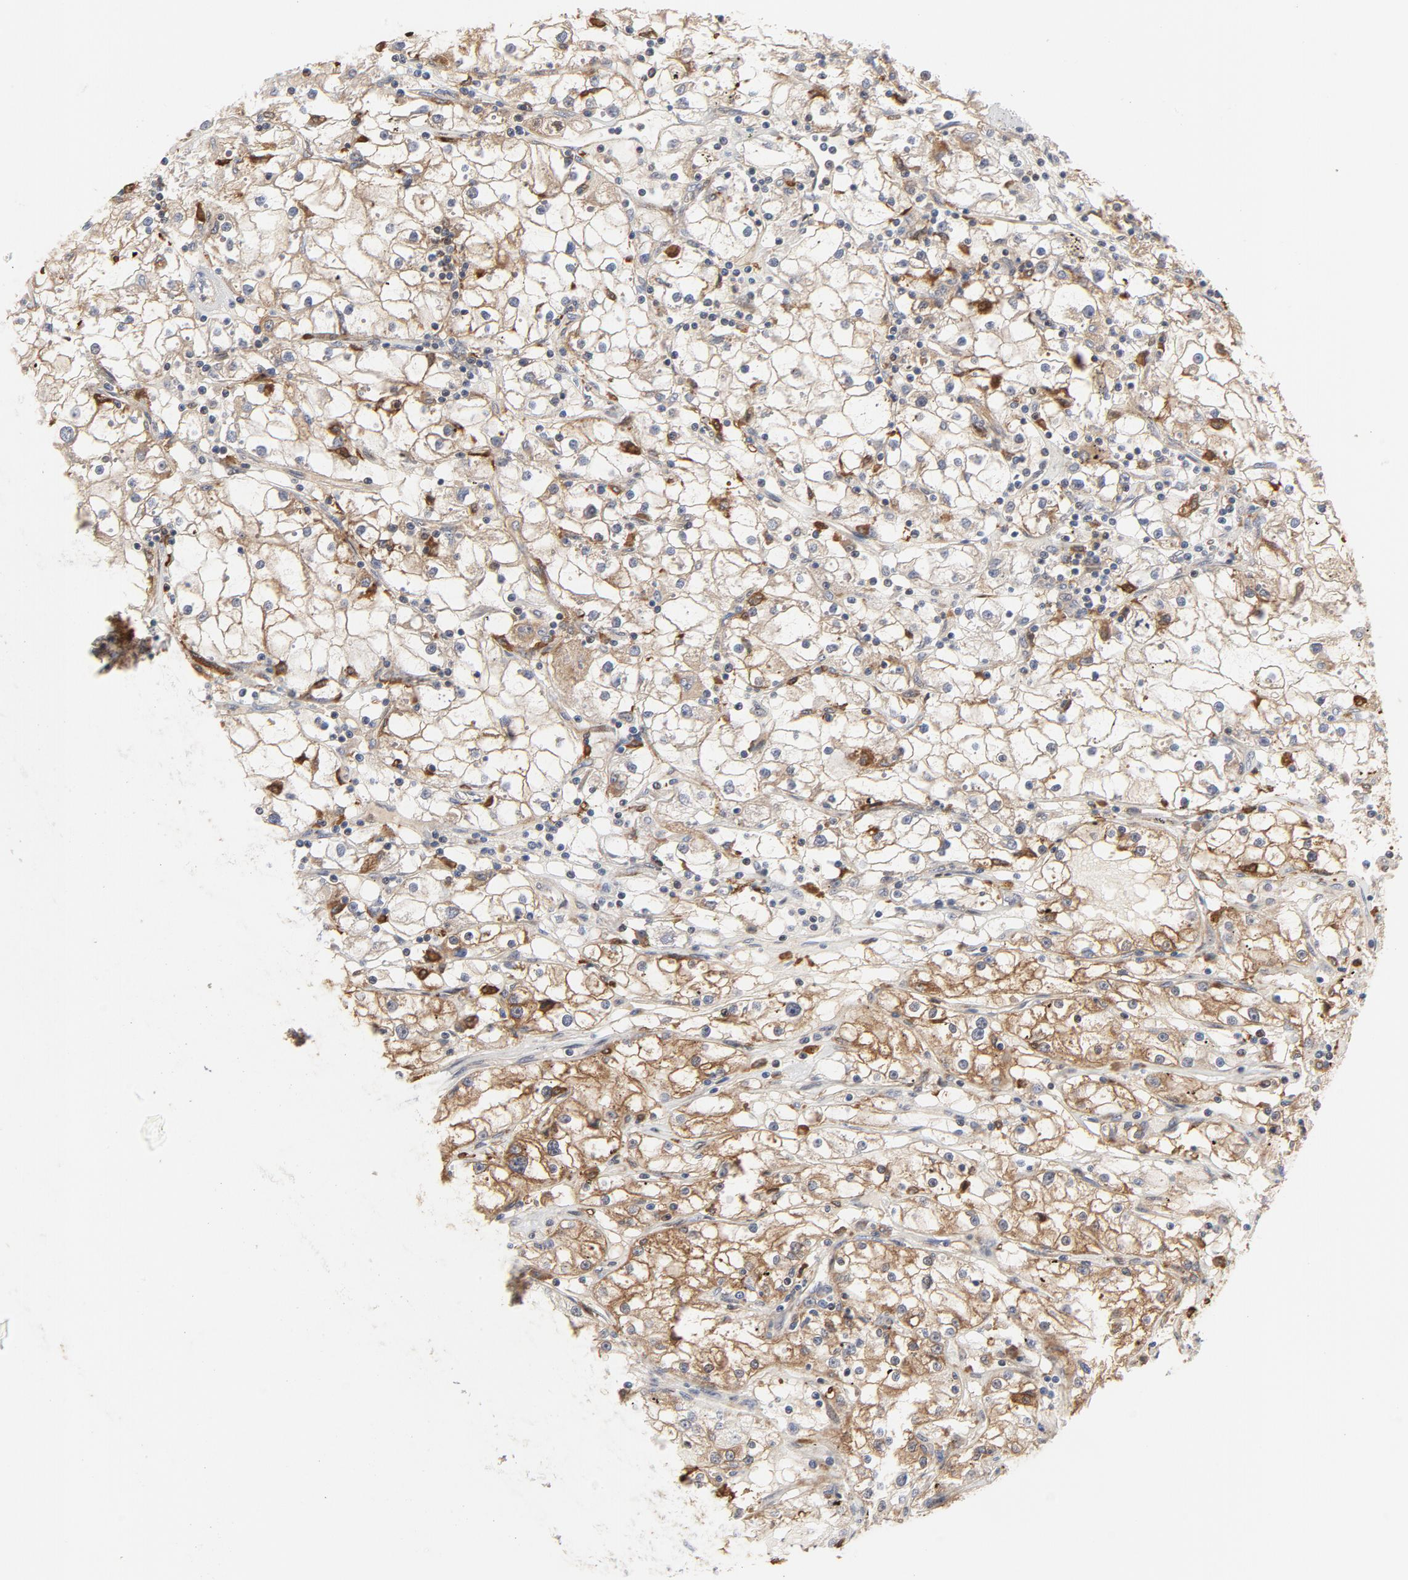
{"staining": {"intensity": "moderate", "quantity": ">75%", "location": "cytoplasmic/membranous"}, "tissue": "renal cancer", "cell_type": "Tumor cells", "image_type": "cancer", "snomed": [{"axis": "morphology", "description": "Adenocarcinoma, NOS"}, {"axis": "topography", "description": "Kidney"}], "caption": "Moderate cytoplasmic/membranous expression for a protein is present in about >75% of tumor cells of adenocarcinoma (renal) using immunohistochemistry (IHC).", "gene": "RAPGEF4", "patient": {"sex": "male", "age": 56}}